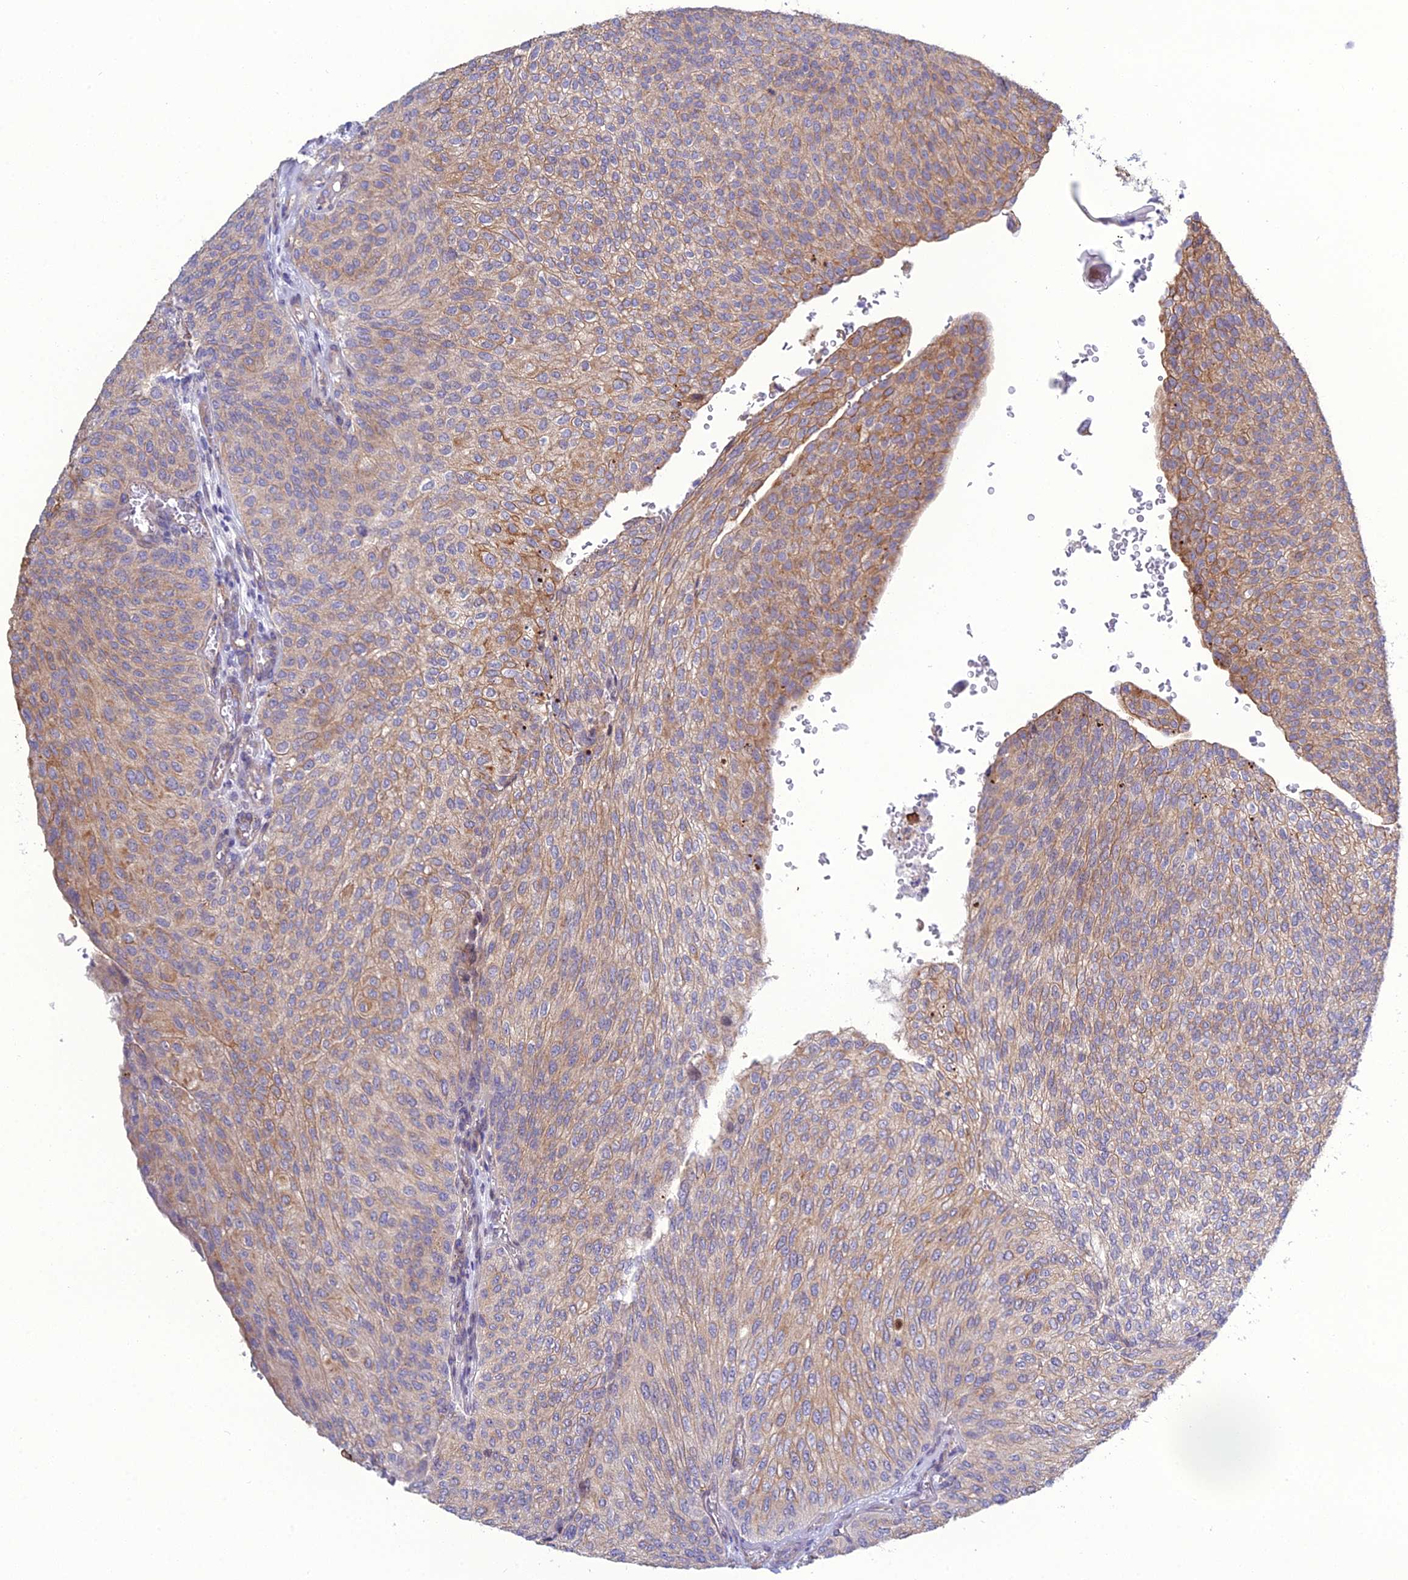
{"staining": {"intensity": "moderate", "quantity": "25%-75%", "location": "cytoplasmic/membranous"}, "tissue": "urothelial cancer", "cell_type": "Tumor cells", "image_type": "cancer", "snomed": [{"axis": "morphology", "description": "Urothelial carcinoma, High grade"}, {"axis": "topography", "description": "Urinary bladder"}], "caption": "Moderate cytoplasmic/membranous expression is appreciated in approximately 25%-75% of tumor cells in urothelial cancer. The staining was performed using DAB, with brown indicating positive protein expression. Nuclei are stained blue with hematoxylin.", "gene": "LZTS2", "patient": {"sex": "female", "age": 79}}